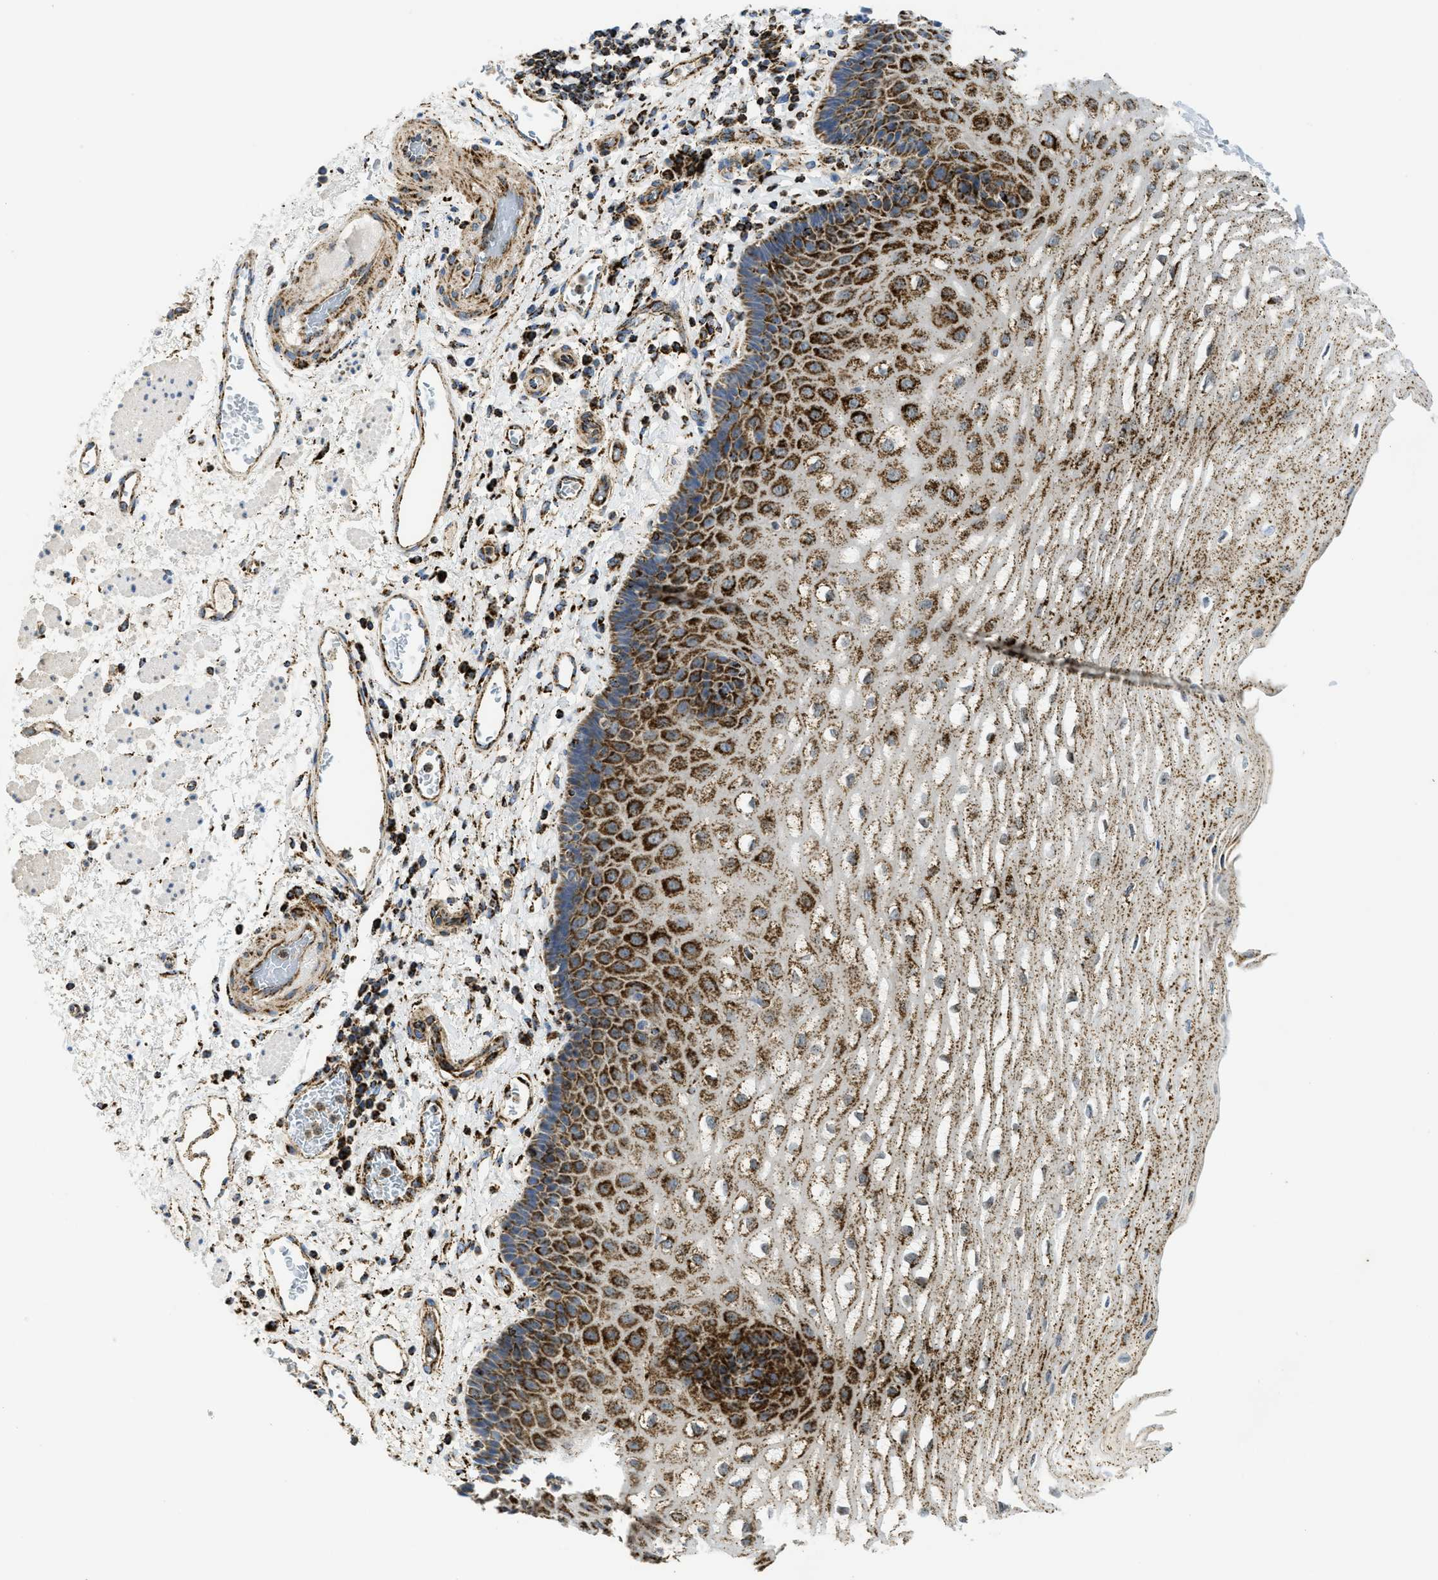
{"staining": {"intensity": "strong", "quantity": ">75%", "location": "cytoplasmic/membranous"}, "tissue": "esophagus", "cell_type": "Squamous epithelial cells", "image_type": "normal", "snomed": [{"axis": "morphology", "description": "Normal tissue, NOS"}, {"axis": "topography", "description": "Esophagus"}], "caption": "Protein expression by immunohistochemistry demonstrates strong cytoplasmic/membranous staining in approximately >75% of squamous epithelial cells in unremarkable esophagus. Ihc stains the protein of interest in brown and the nuclei are stained blue.", "gene": "SQOR", "patient": {"sex": "male", "age": 54}}